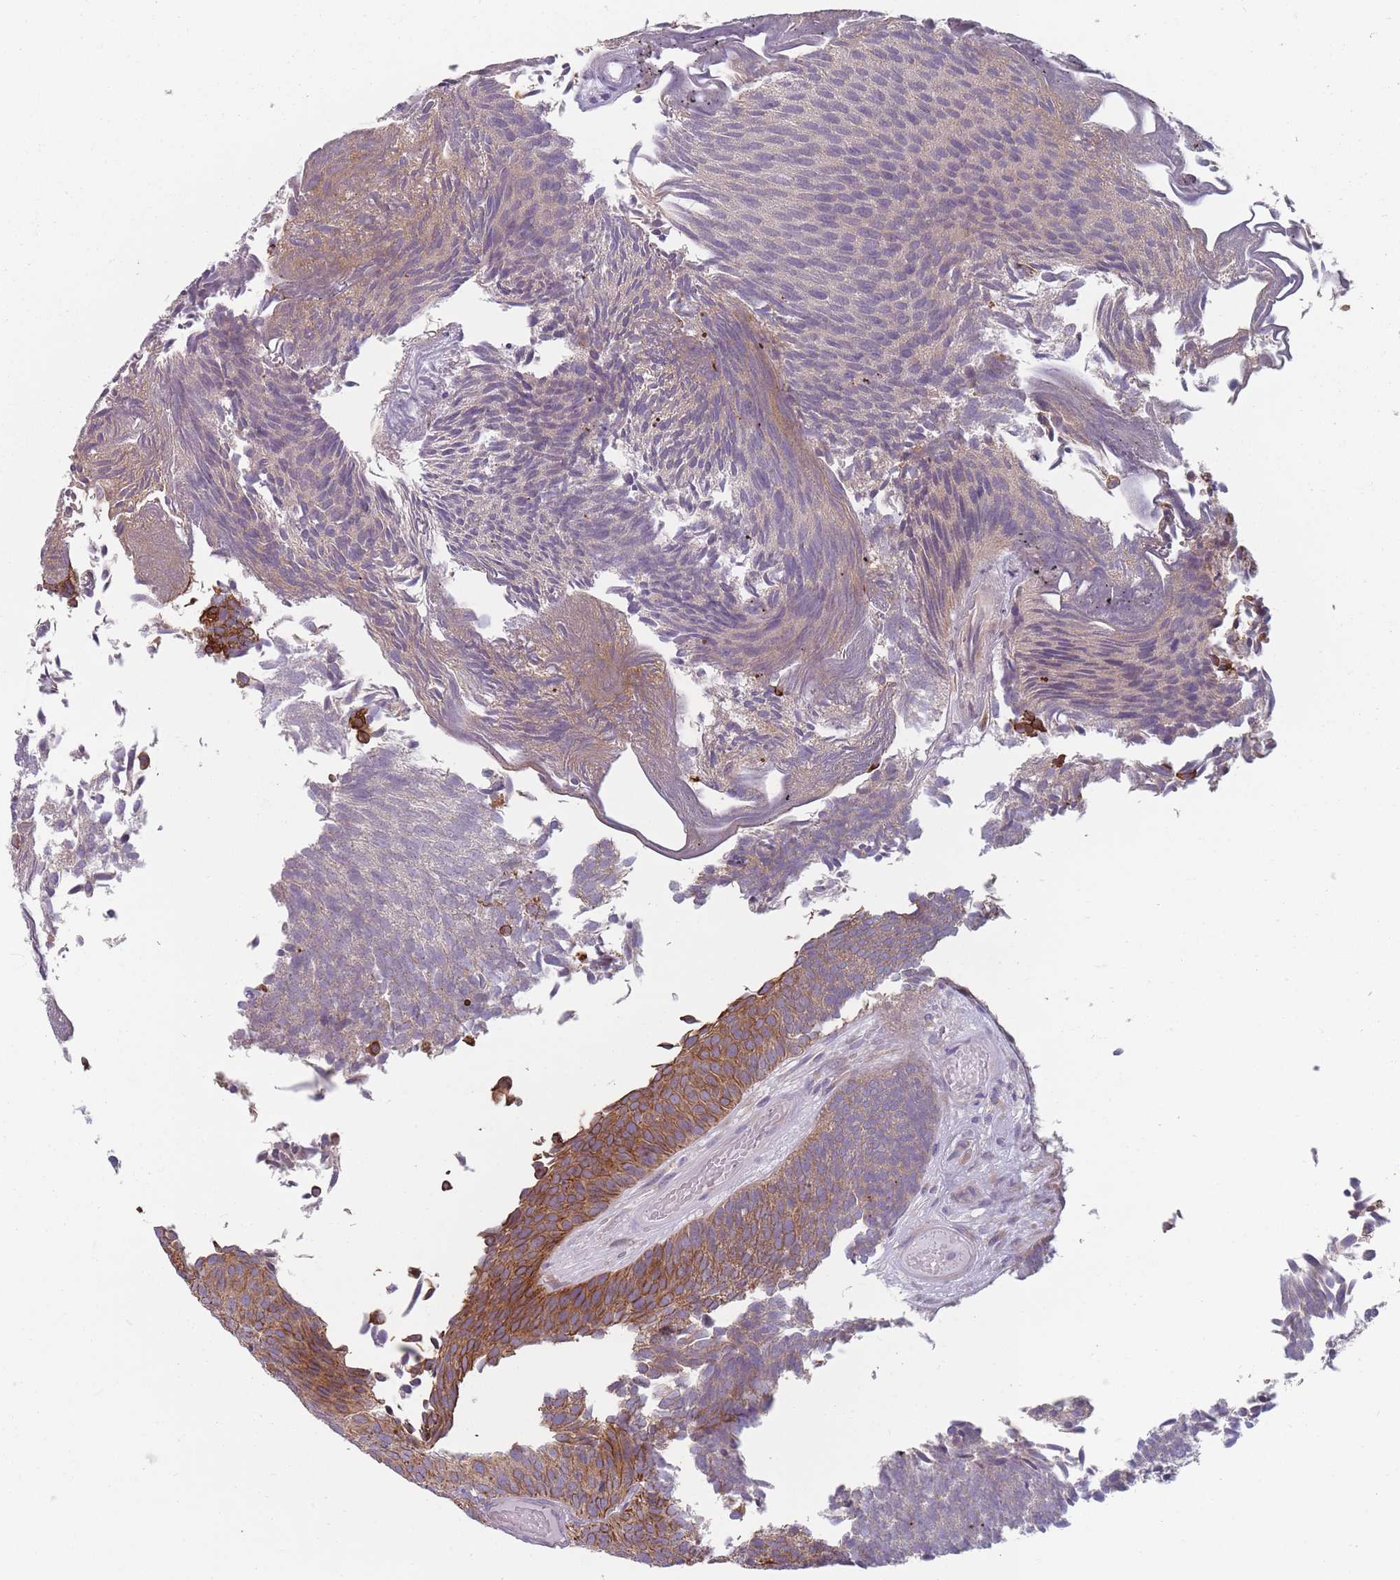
{"staining": {"intensity": "moderate", "quantity": "<25%", "location": "cytoplasmic/membranous"}, "tissue": "urothelial cancer", "cell_type": "Tumor cells", "image_type": "cancer", "snomed": [{"axis": "morphology", "description": "Urothelial carcinoma, Low grade"}, {"axis": "topography", "description": "Urinary bladder"}], "caption": "Immunohistochemistry (IHC) (DAB) staining of urothelial cancer displays moderate cytoplasmic/membranous protein positivity in about <25% of tumor cells.", "gene": "HSBP1L1", "patient": {"sex": "male", "age": 84}}